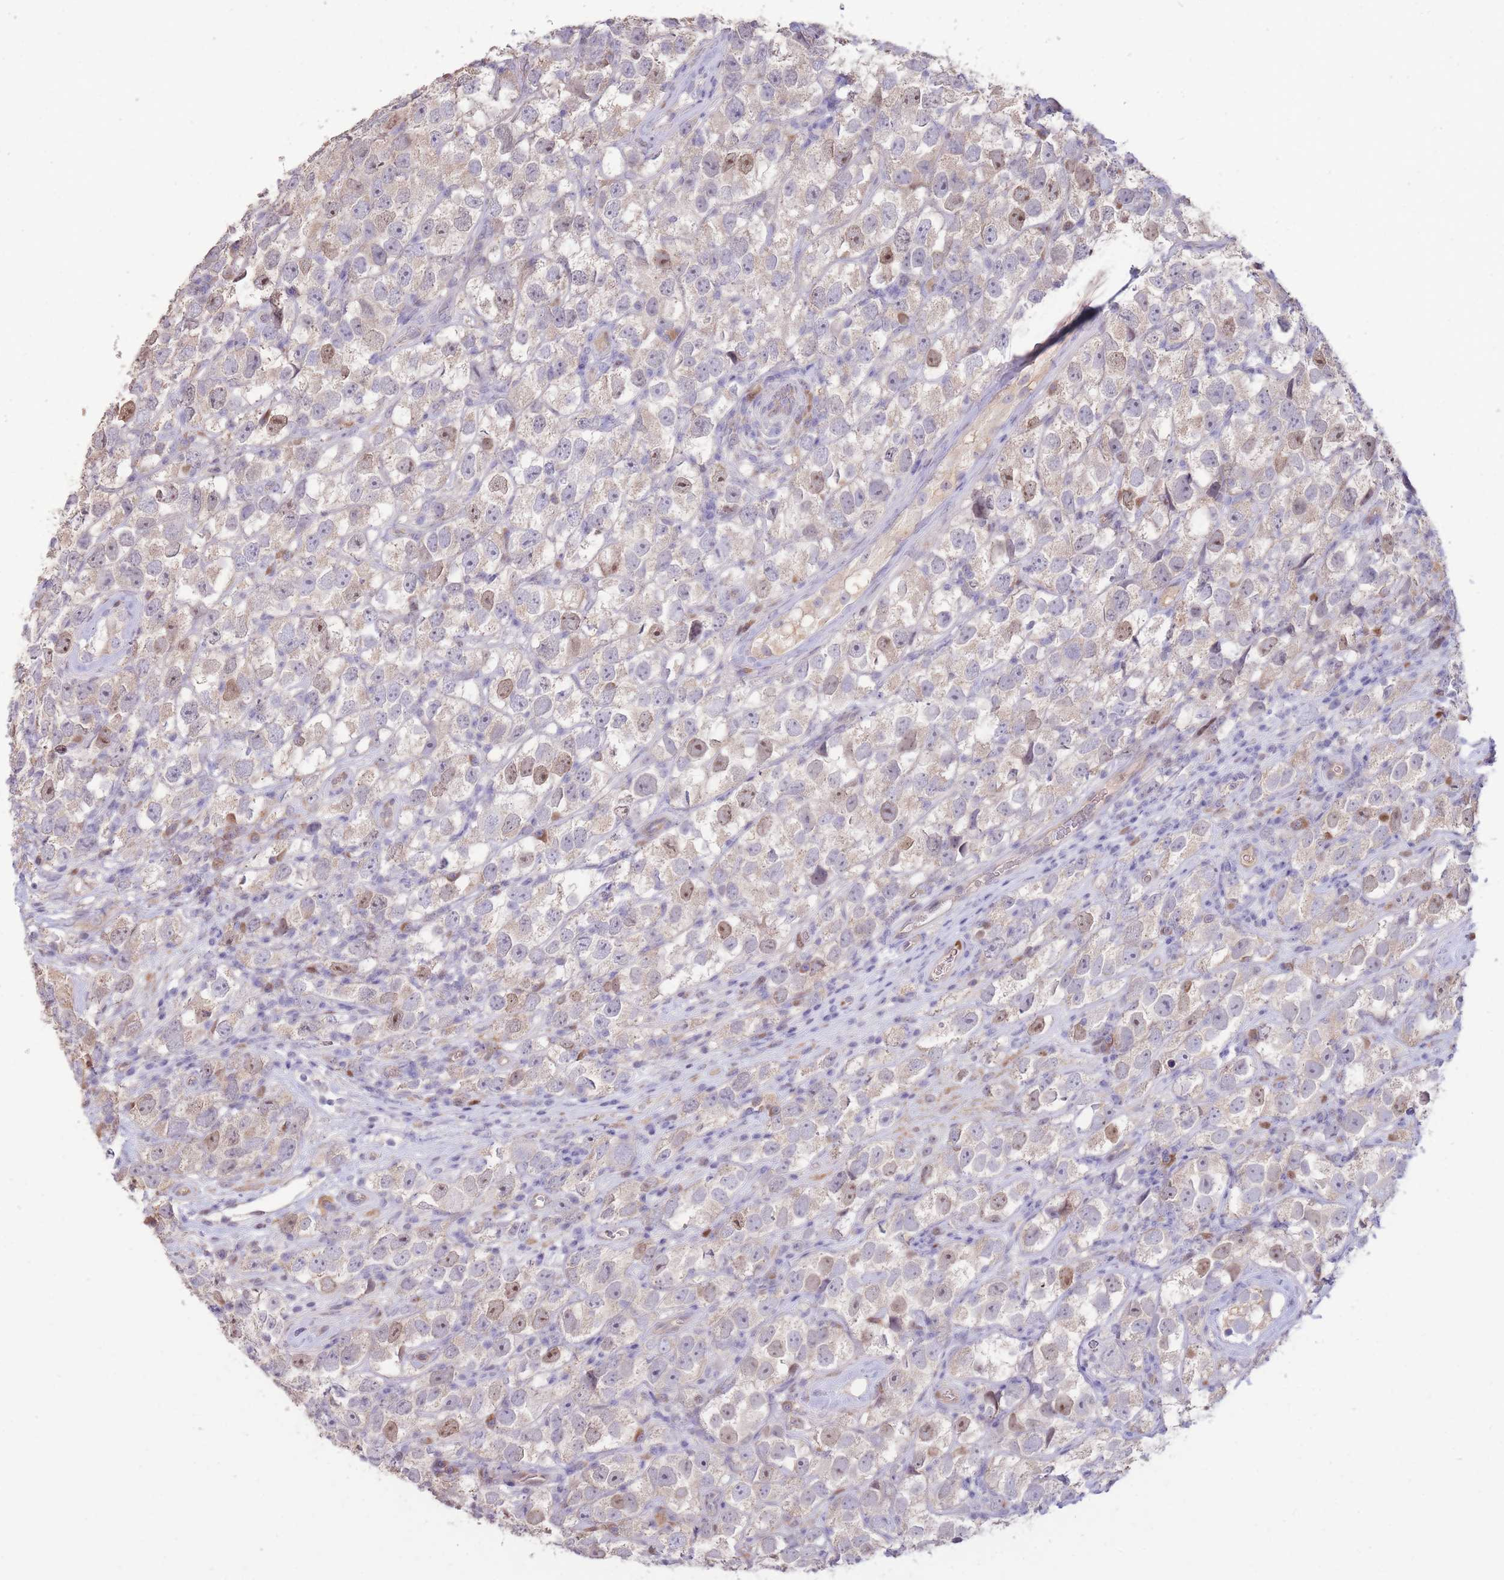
{"staining": {"intensity": "moderate", "quantity": "<25%", "location": "nuclear"}, "tissue": "testis cancer", "cell_type": "Tumor cells", "image_type": "cancer", "snomed": [{"axis": "morphology", "description": "Seminoma, NOS"}, {"axis": "topography", "description": "Testis"}], "caption": "This is an image of immunohistochemistry staining of testis cancer, which shows moderate positivity in the nuclear of tumor cells.", "gene": "RGS14", "patient": {"sex": "male", "age": 26}}